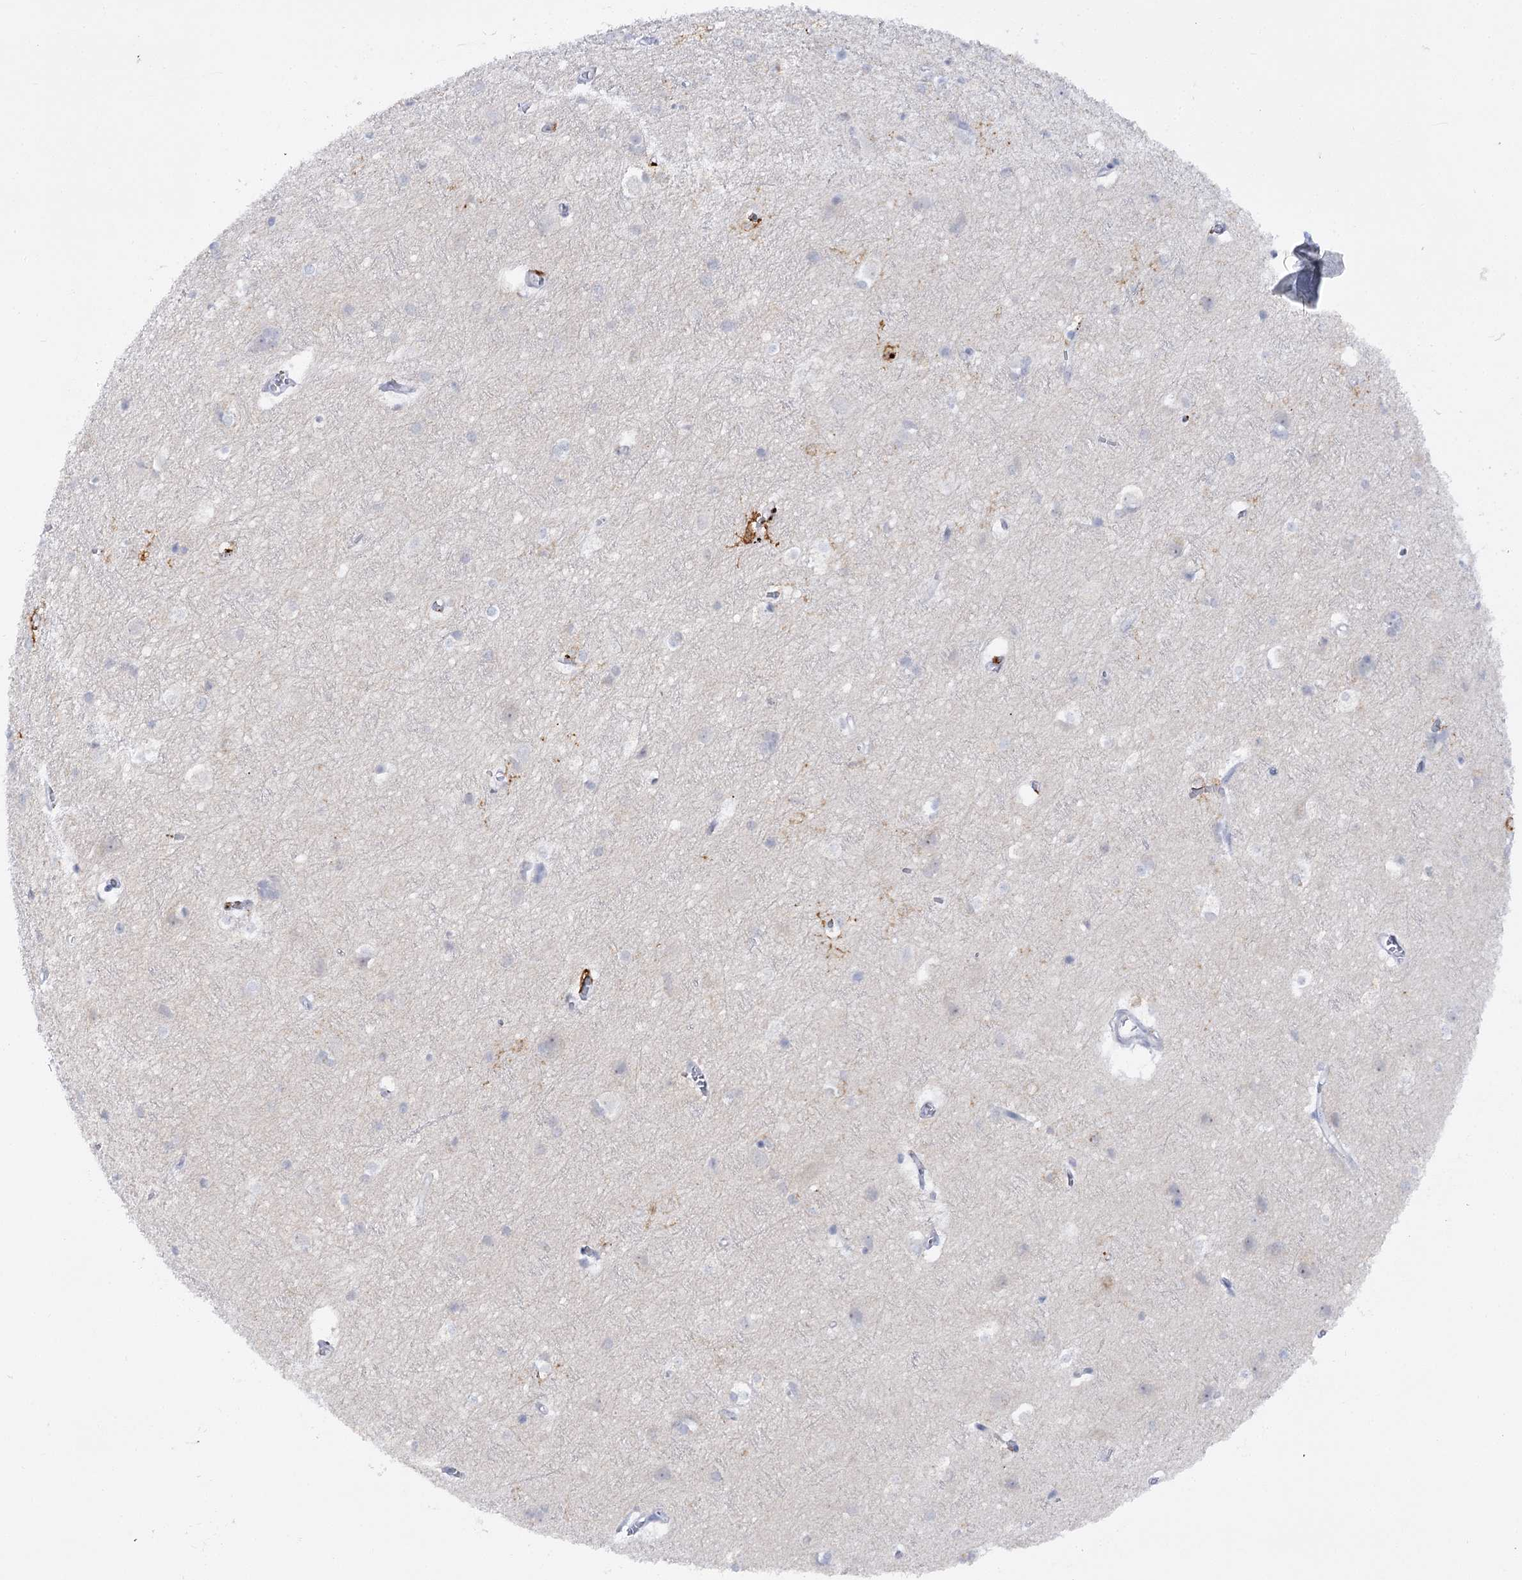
{"staining": {"intensity": "negative", "quantity": "none", "location": "none"}, "tissue": "cerebral cortex", "cell_type": "Endothelial cells", "image_type": "normal", "snomed": [{"axis": "morphology", "description": "Normal tissue, NOS"}, {"axis": "topography", "description": "Cerebral cortex"}], "caption": "The histopathology image exhibits no staining of endothelial cells in benign cerebral cortex.", "gene": "PIWIL4", "patient": {"sex": "male", "age": 54}}